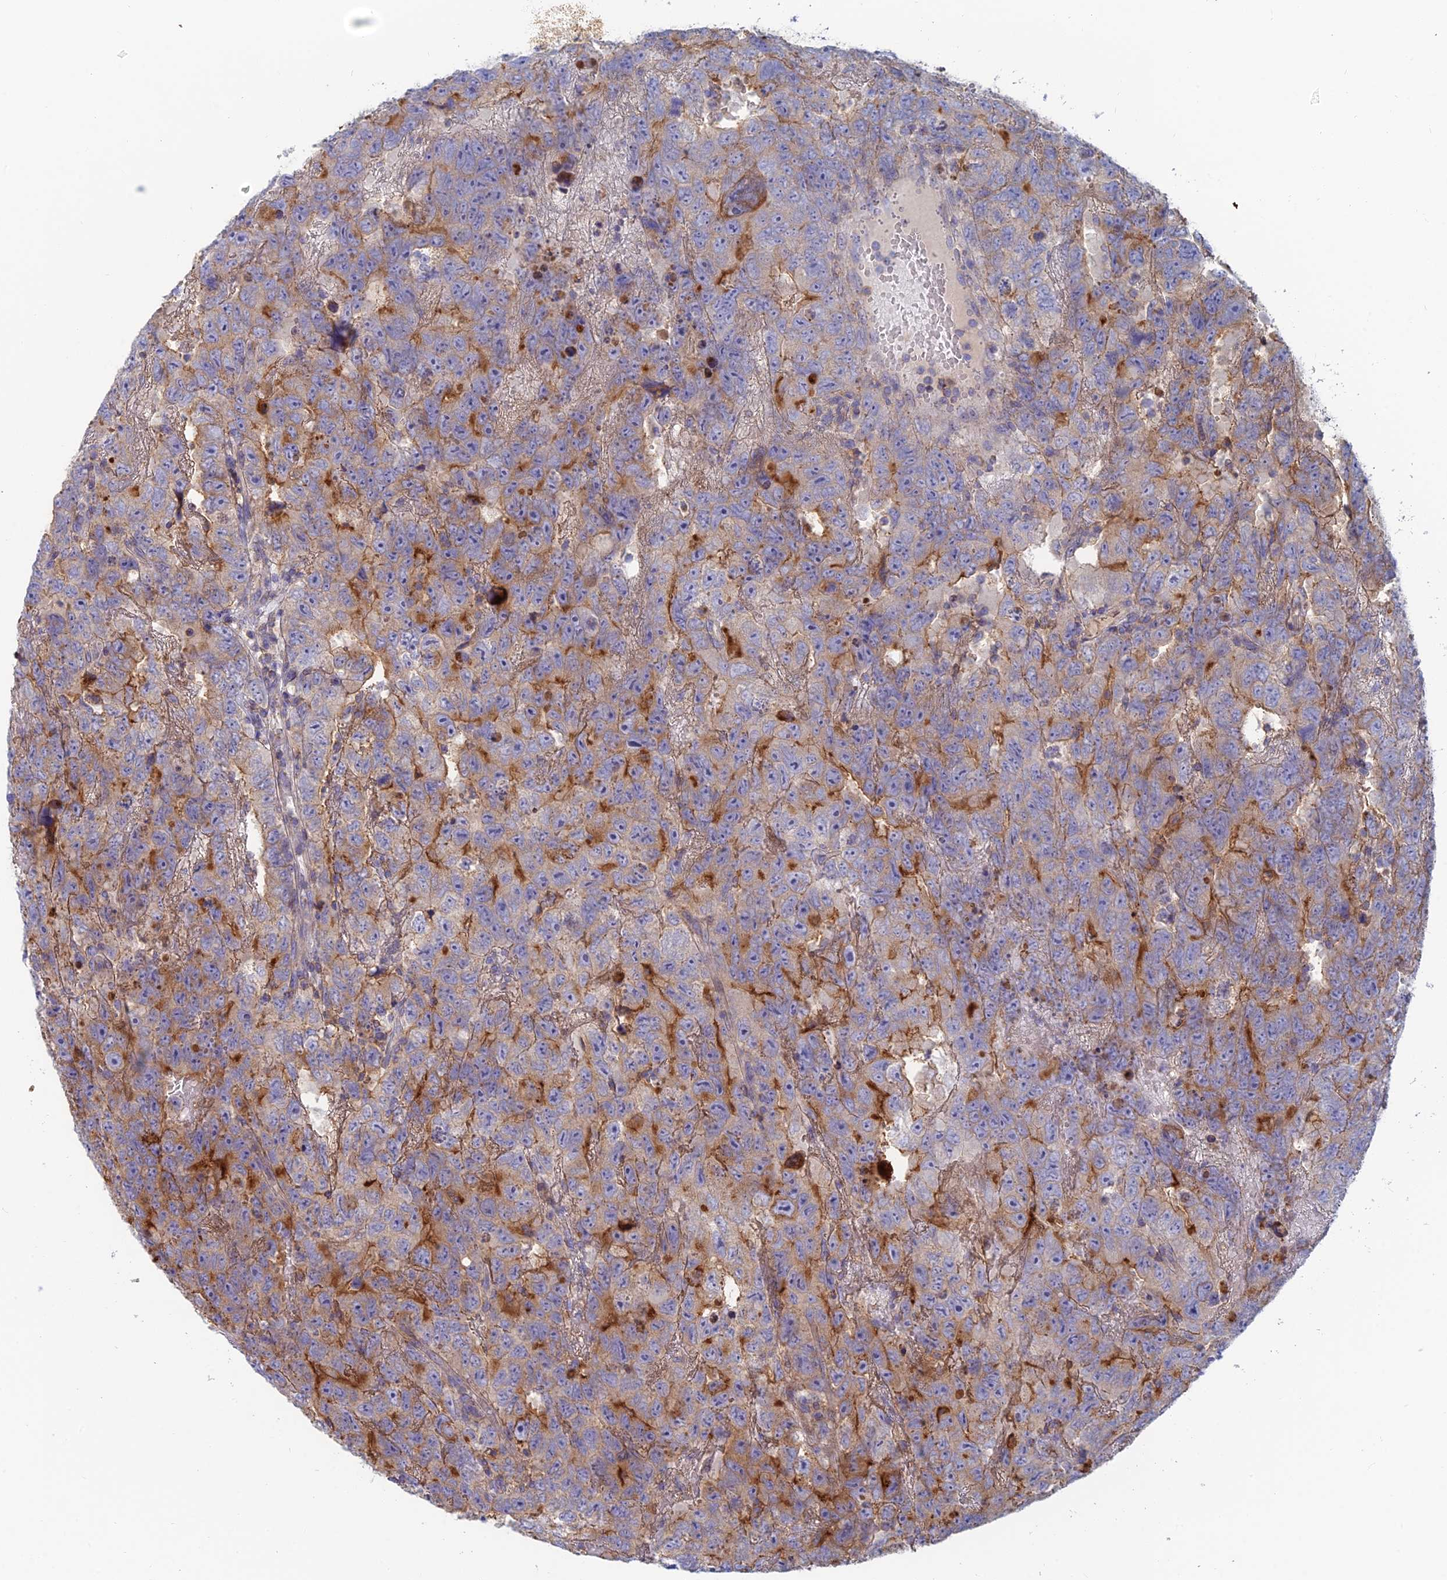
{"staining": {"intensity": "moderate", "quantity": "<25%", "location": "cytoplasmic/membranous"}, "tissue": "testis cancer", "cell_type": "Tumor cells", "image_type": "cancer", "snomed": [{"axis": "morphology", "description": "Carcinoma, Embryonal, NOS"}, {"axis": "topography", "description": "Testis"}], "caption": "The image displays staining of testis cancer (embryonal carcinoma), revealing moderate cytoplasmic/membranous protein expression (brown color) within tumor cells. (IHC, brightfield microscopy, high magnification).", "gene": "IFTAP", "patient": {"sex": "male", "age": 45}}